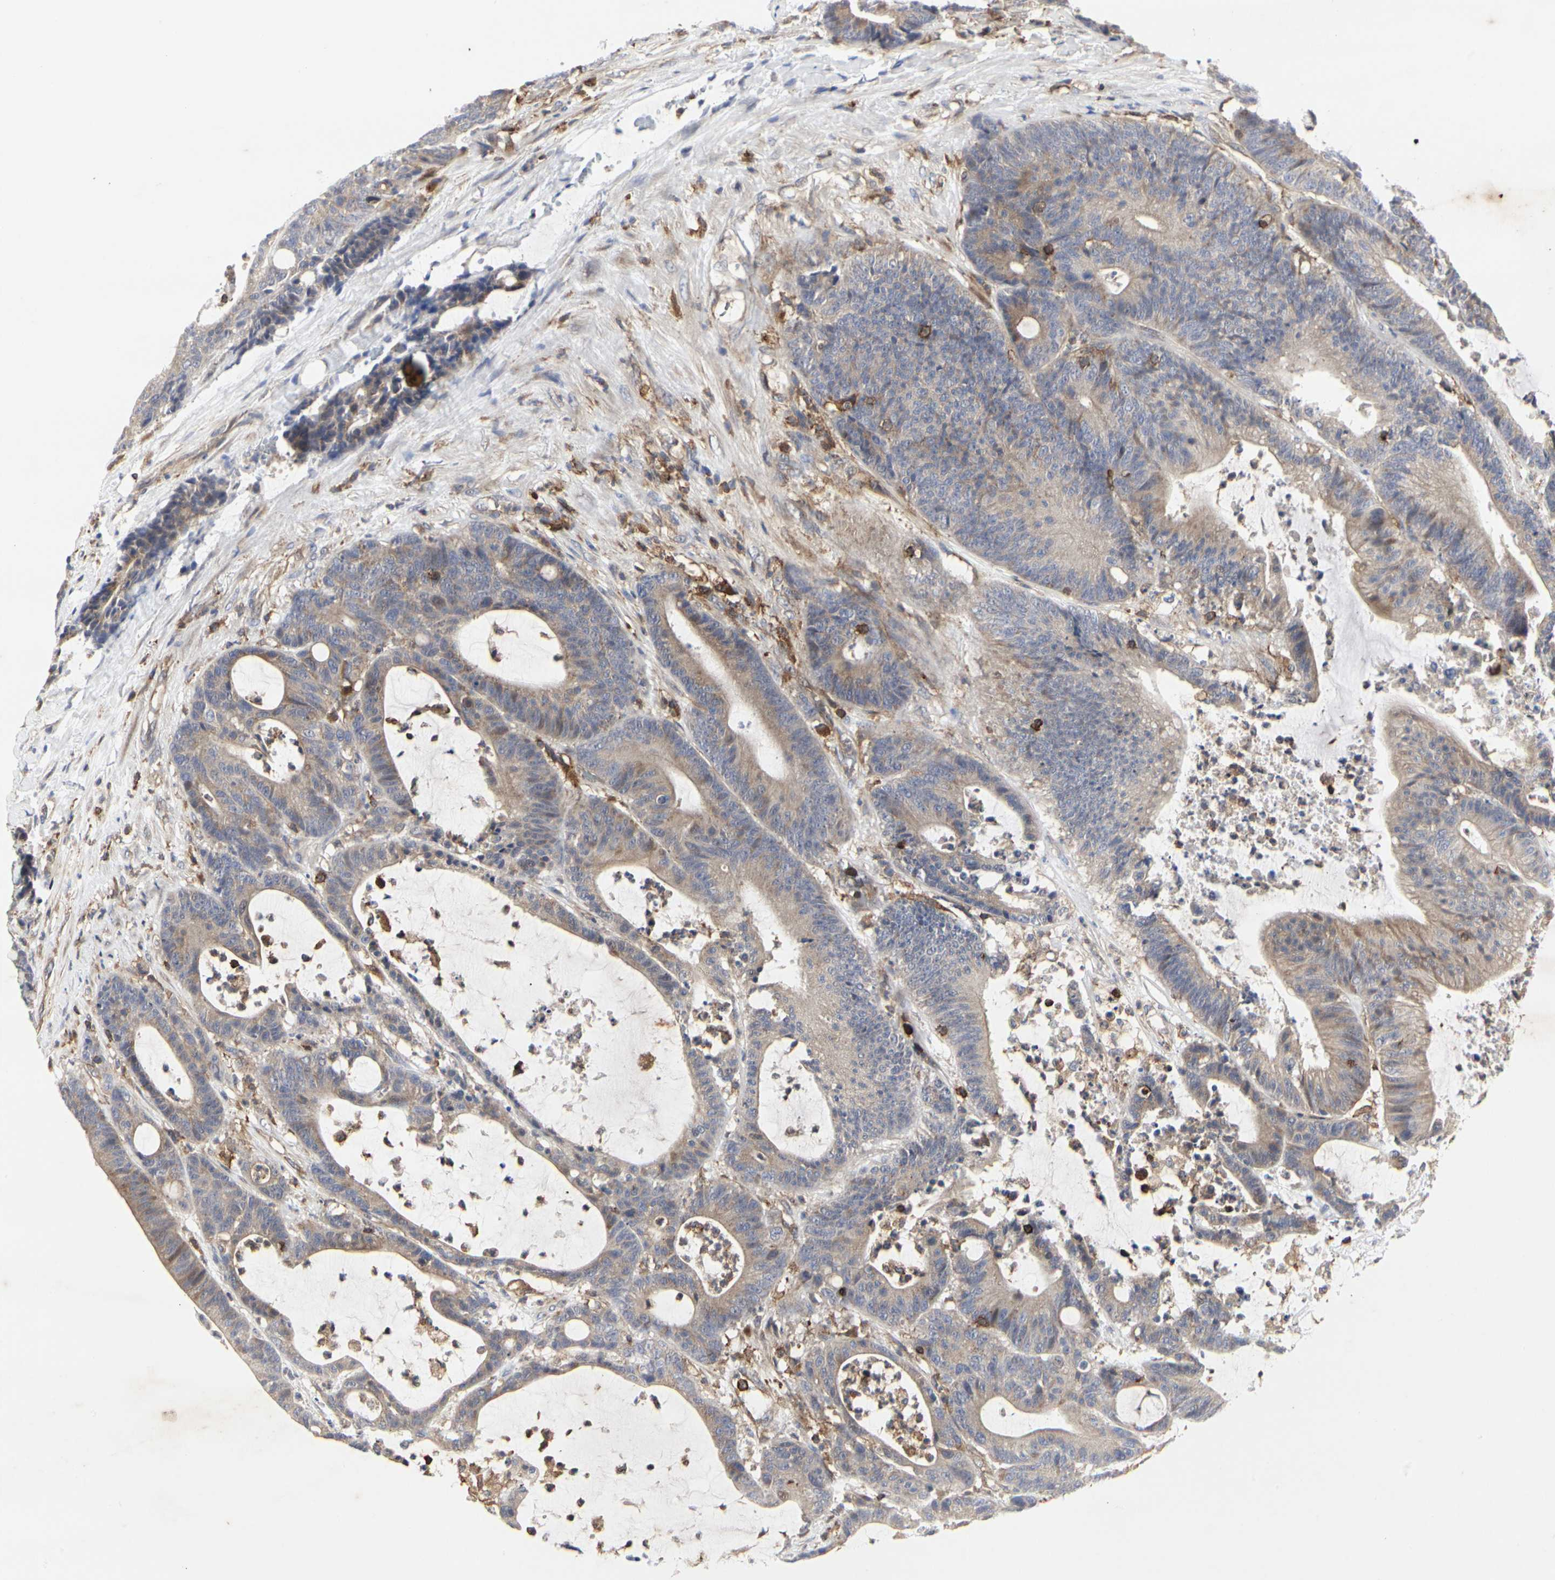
{"staining": {"intensity": "weak", "quantity": ">75%", "location": "cytoplasmic/membranous"}, "tissue": "colorectal cancer", "cell_type": "Tumor cells", "image_type": "cancer", "snomed": [{"axis": "morphology", "description": "Adenocarcinoma, NOS"}, {"axis": "topography", "description": "Colon"}], "caption": "There is low levels of weak cytoplasmic/membranous positivity in tumor cells of adenocarcinoma (colorectal), as demonstrated by immunohistochemical staining (brown color).", "gene": "NAPG", "patient": {"sex": "female", "age": 84}}